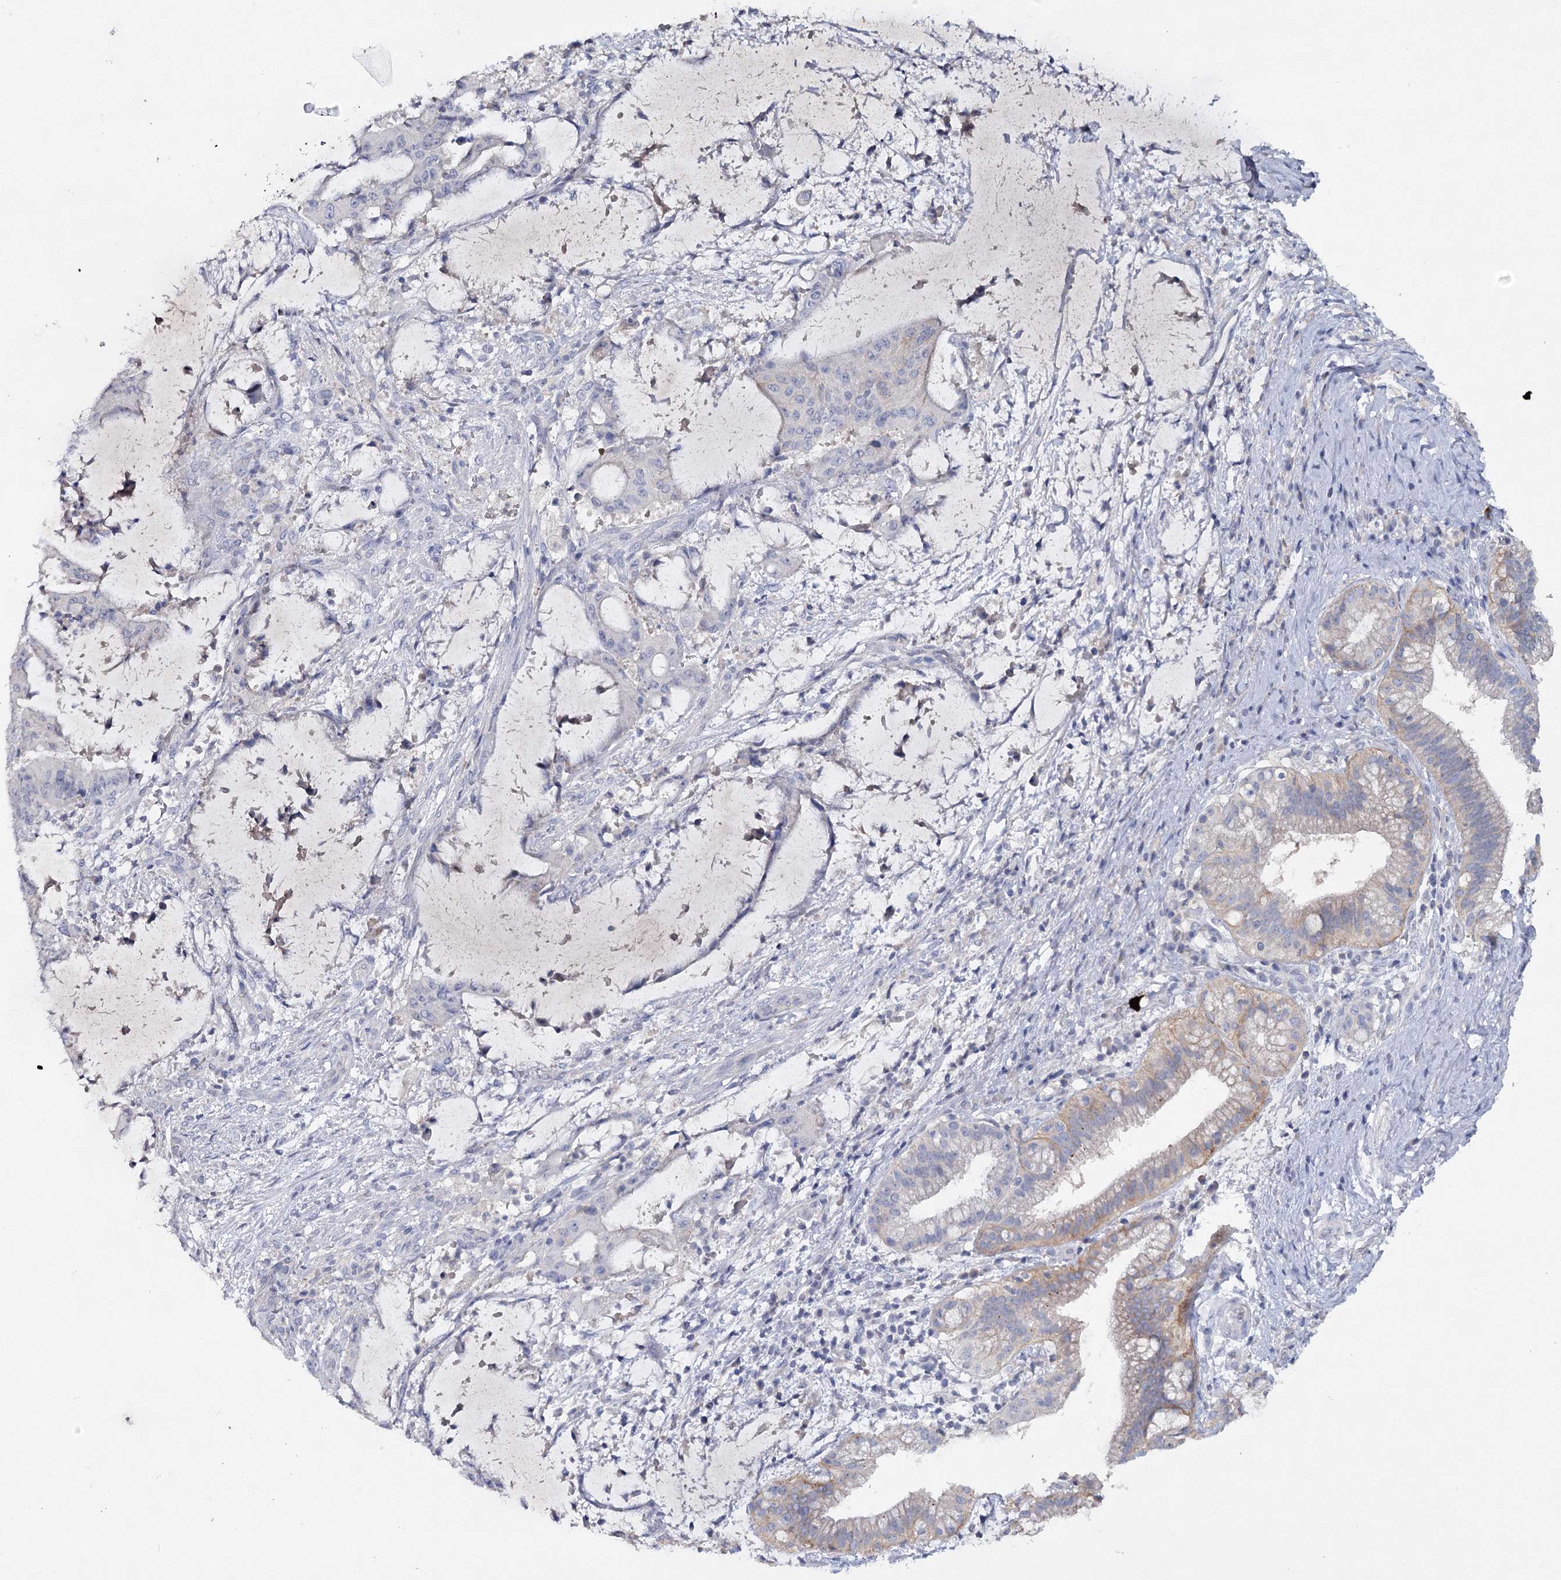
{"staining": {"intensity": "weak", "quantity": "<25%", "location": "cytoplasmic/membranous"}, "tissue": "liver cancer", "cell_type": "Tumor cells", "image_type": "cancer", "snomed": [{"axis": "morphology", "description": "Normal tissue, NOS"}, {"axis": "morphology", "description": "Cholangiocarcinoma"}, {"axis": "topography", "description": "Liver"}, {"axis": "topography", "description": "Peripheral nerve tissue"}], "caption": "Human liver cancer (cholangiocarcinoma) stained for a protein using immunohistochemistry (IHC) reveals no staining in tumor cells.", "gene": "MAP3K13", "patient": {"sex": "female", "age": 73}}